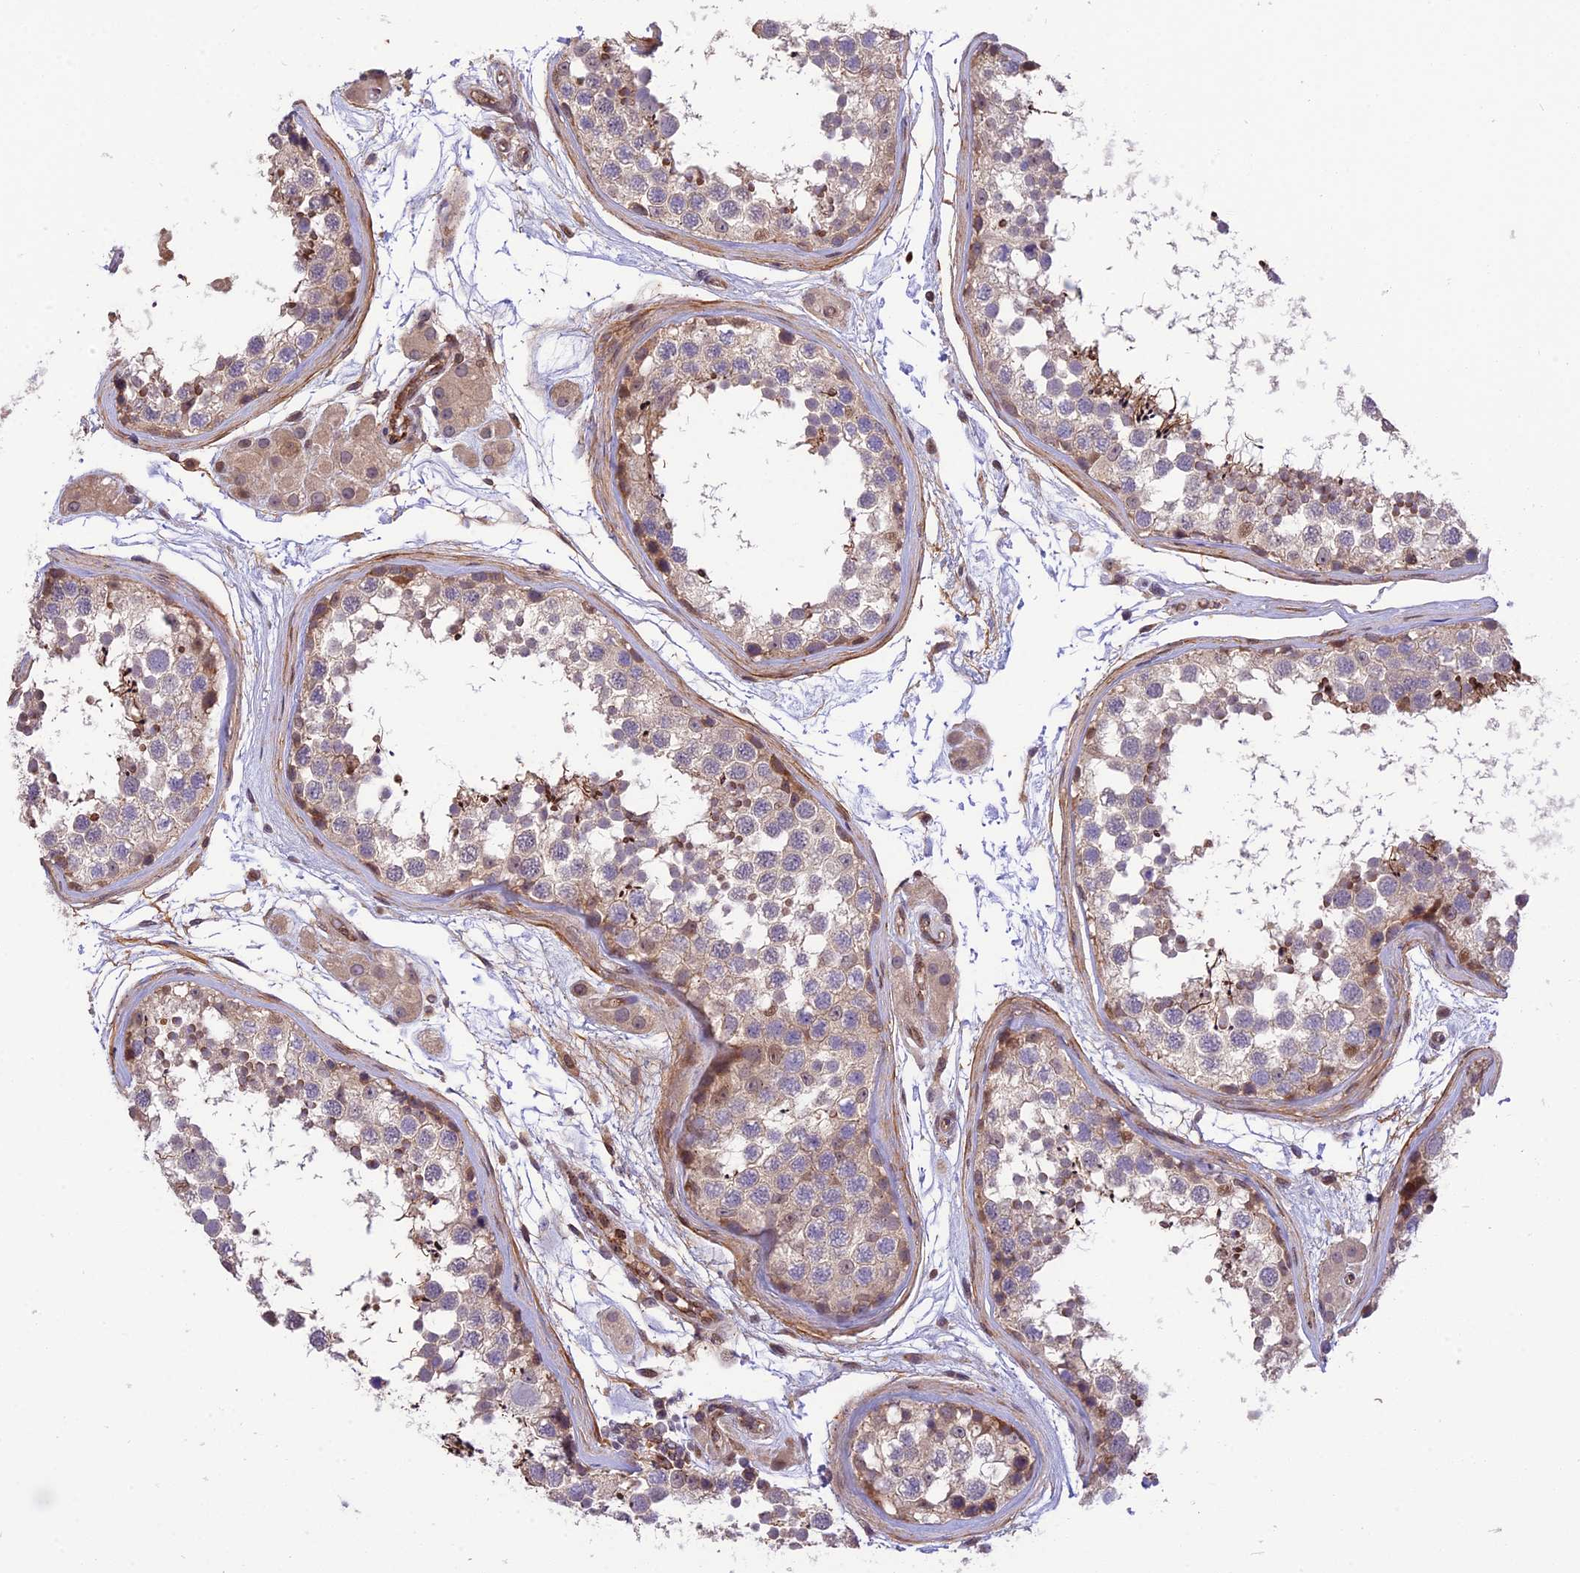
{"staining": {"intensity": "moderate", "quantity": "<25%", "location": "cytoplasmic/membranous,nuclear"}, "tissue": "testis", "cell_type": "Cells in seminiferous ducts", "image_type": "normal", "snomed": [{"axis": "morphology", "description": "Normal tissue, NOS"}, {"axis": "topography", "description": "Testis"}], "caption": "Cells in seminiferous ducts demonstrate low levels of moderate cytoplasmic/membranous,nuclear positivity in about <25% of cells in normal human testis.", "gene": "MFSD2A", "patient": {"sex": "male", "age": 56}}